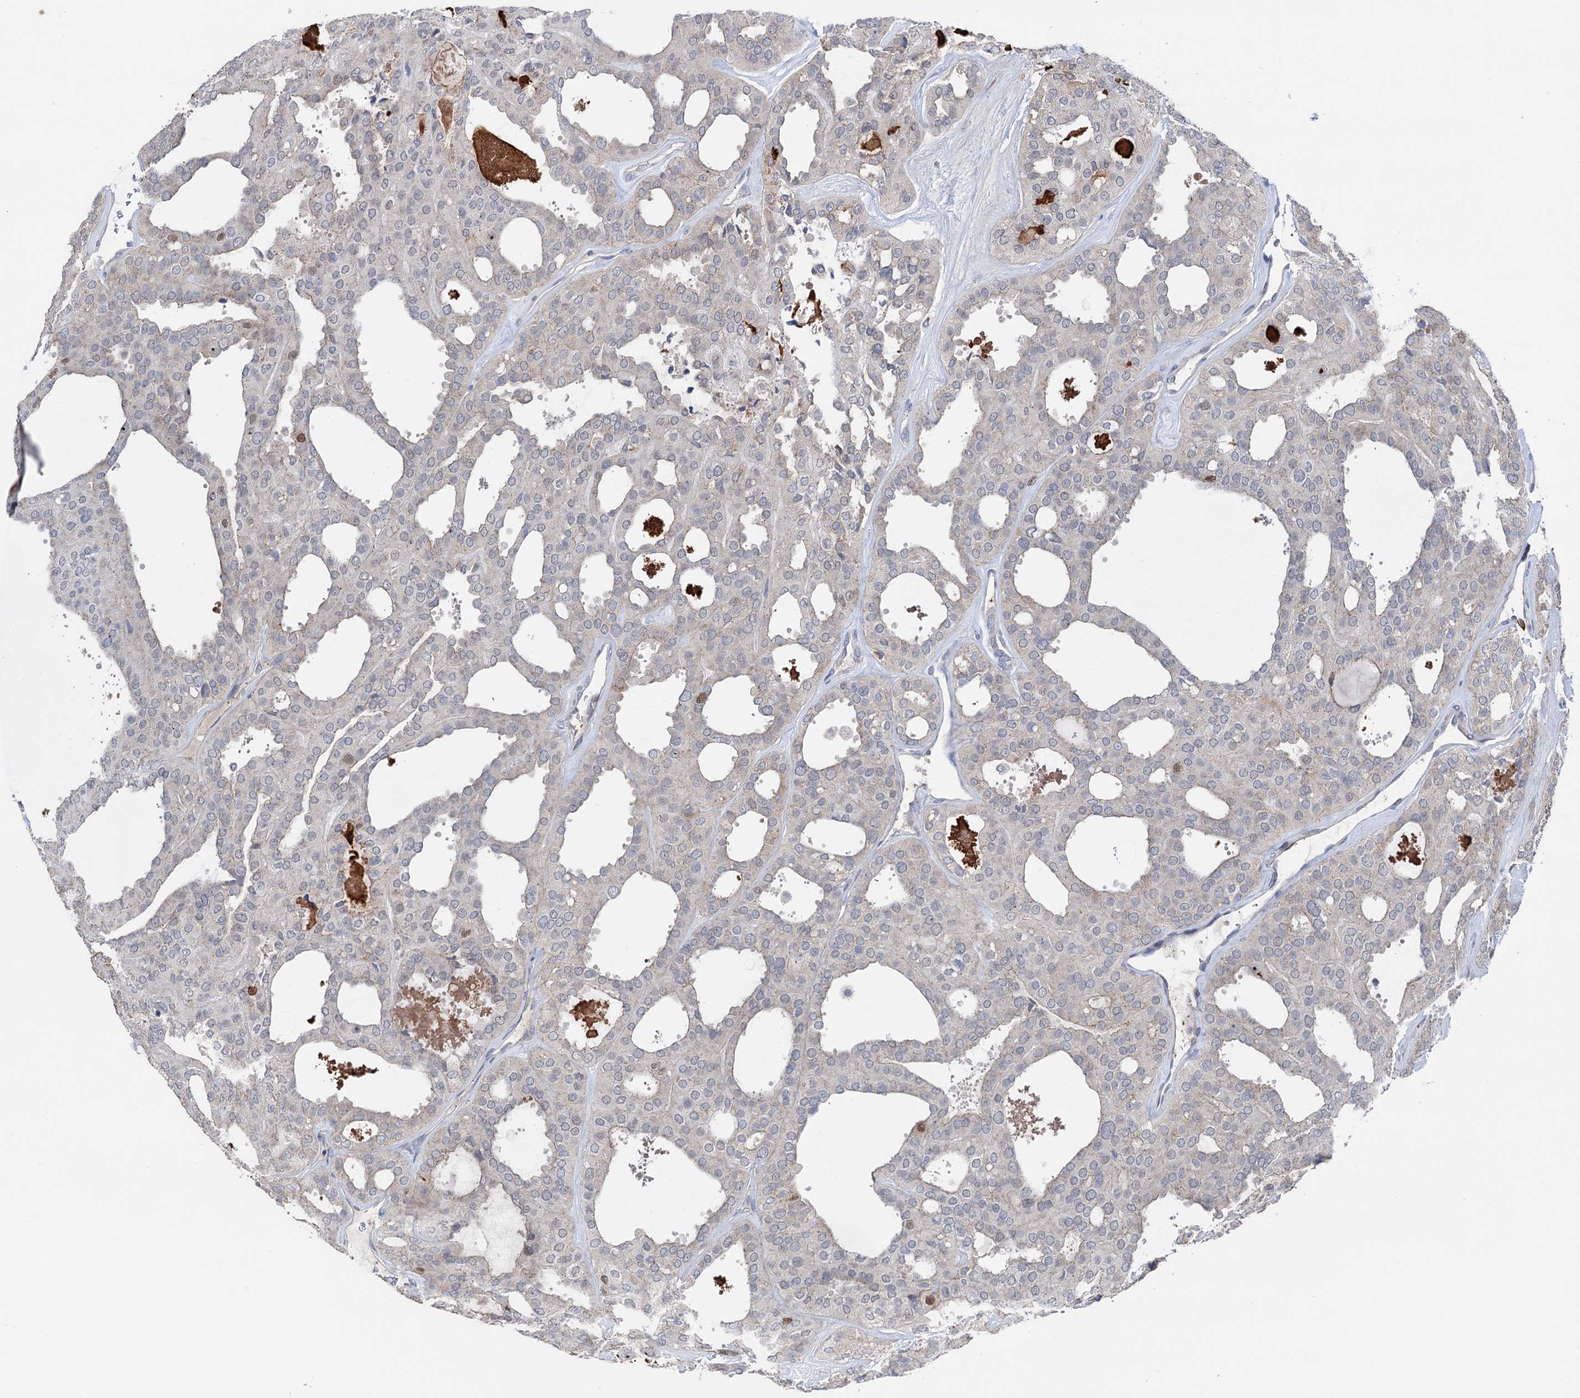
{"staining": {"intensity": "negative", "quantity": "none", "location": "none"}, "tissue": "thyroid cancer", "cell_type": "Tumor cells", "image_type": "cancer", "snomed": [{"axis": "morphology", "description": "Follicular adenoma carcinoma, NOS"}, {"axis": "topography", "description": "Thyroid gland"}], "caption": "Tumor cells are negative for brown protein staining in follicular adenoma carcinoma (thyroid).", "gene": "NCAPD2", "patient": {"sex": "male", "age": 75}}